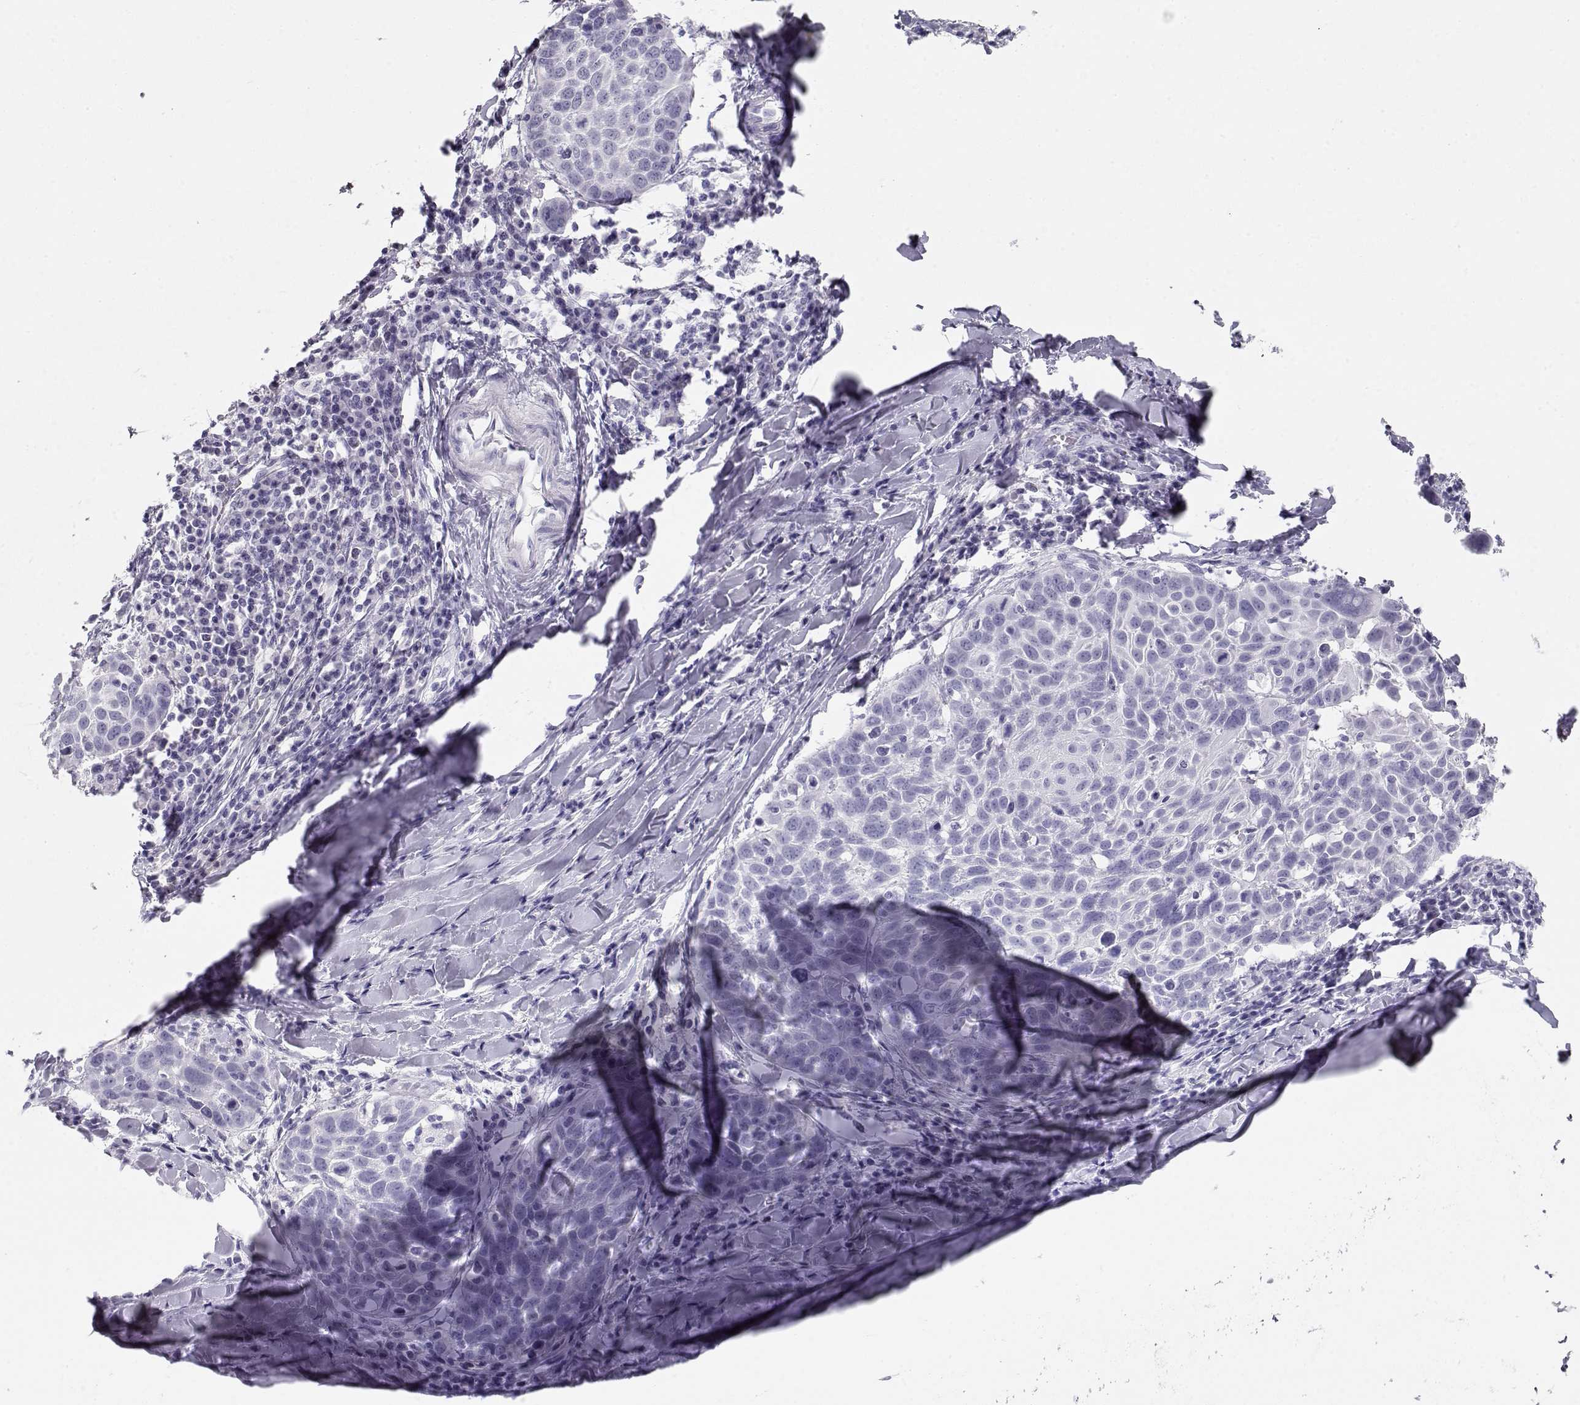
{"staining": {"intensity": "negative", "quantity": "none", "location": "none"}, "tissue": "lung cancer", "cell_type": "Tumor cells", "image_type": "cancer", "snomed": [{"axis": "morphology", "description": "Squamous cell carcinoma, NOS"}, {"axis": "topography", "description": "Lung"}], "caption": "A high-resolution histopathology image shows immunohistochemistry (IHC) staining of lung cancer, which reveals no significant staining in tumor cells.", "gene": "MAGEC1", "patient": {"sex": "male", "age": 57}}